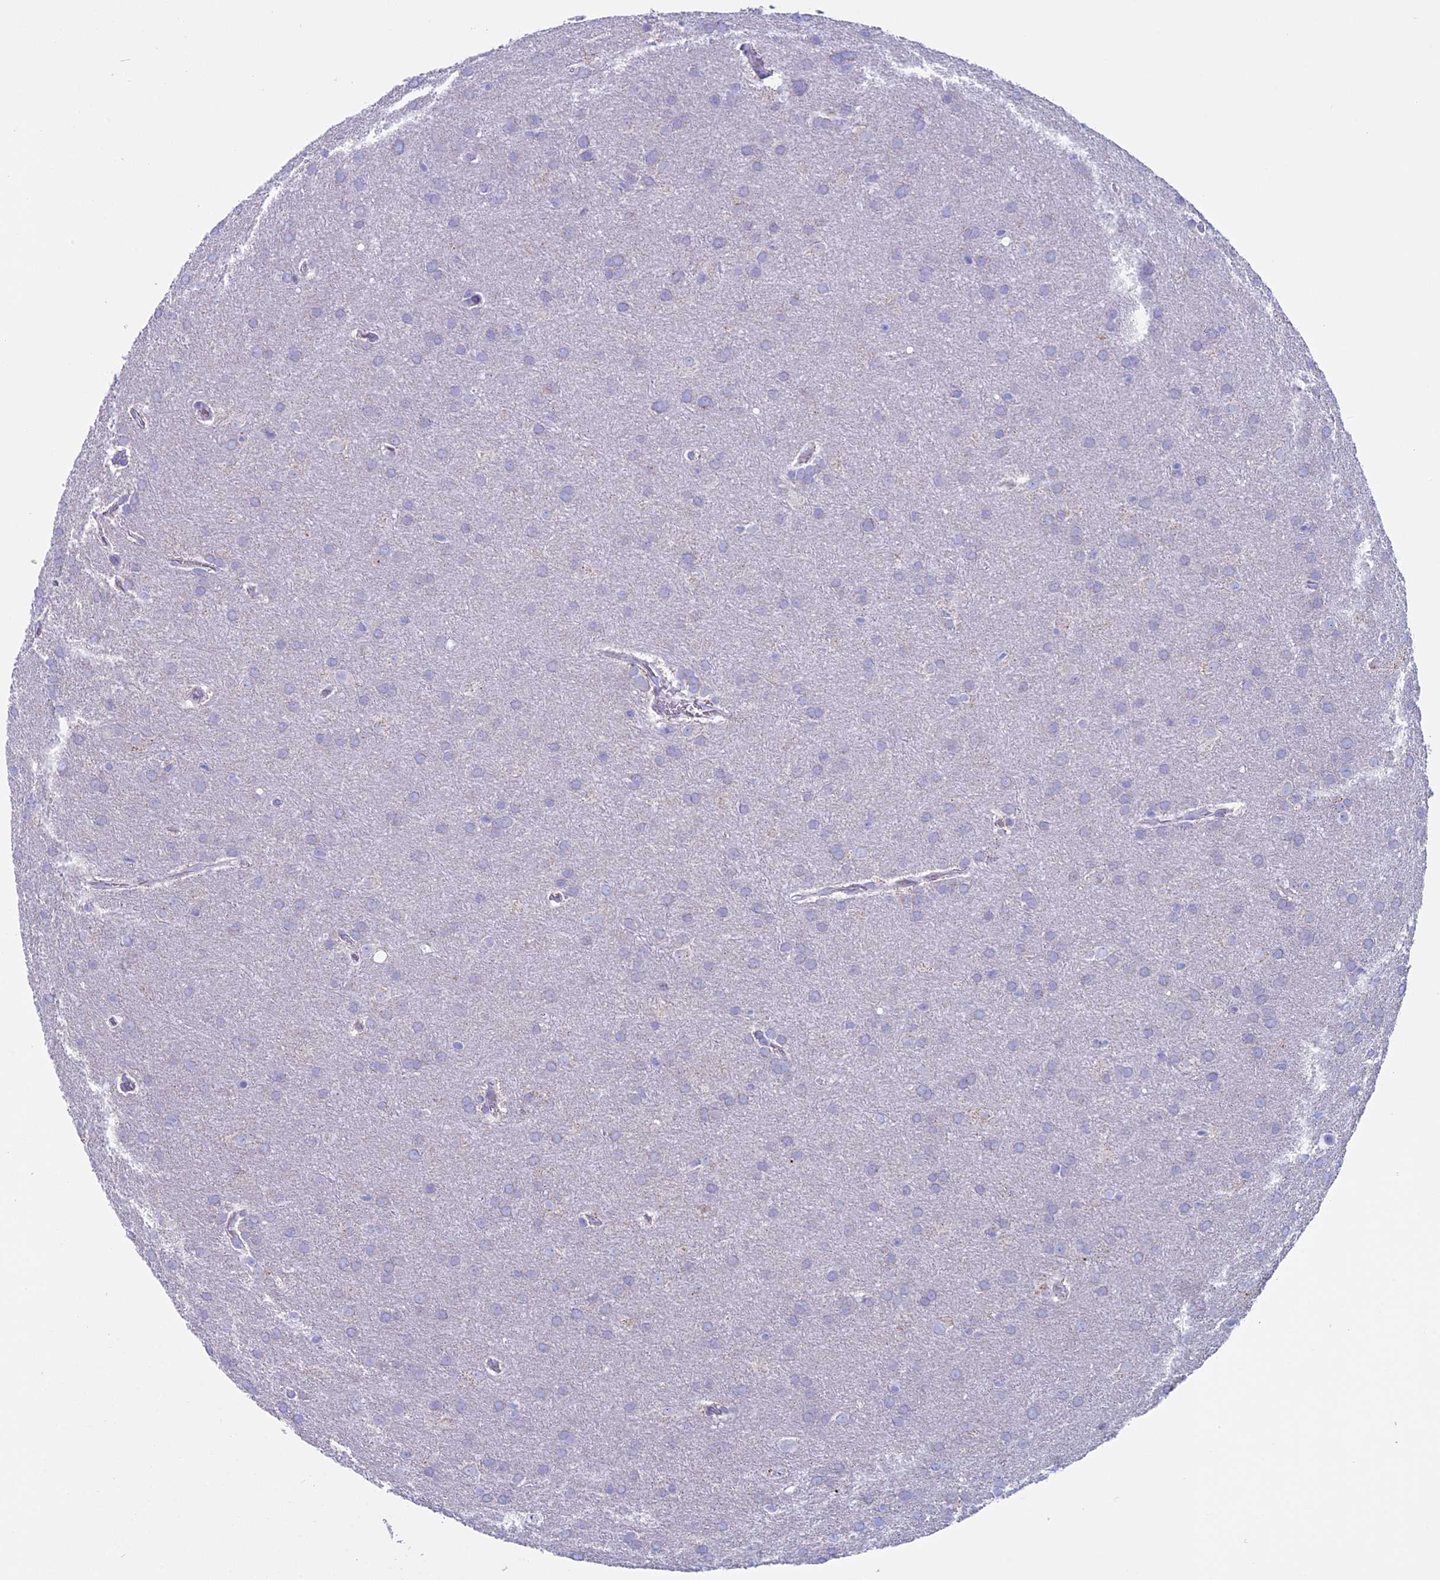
{"staining": {"intensity": "negative", "quantity": "none", "location": "none"}, "tissue": "glioma", "cell_type": "Tumor cells", "image_type": "cancer", "snomed": [{"axis": "morphology", "description": "Glioma, malignant, Low grade"}, {"axis": "topography", "description": "Brain"}], "caption": "The histopathology image demonstrates no staining of tumor cells in glioma.", "gene": "ZNF563", "patient": {"sex": "female", "age": 32}}